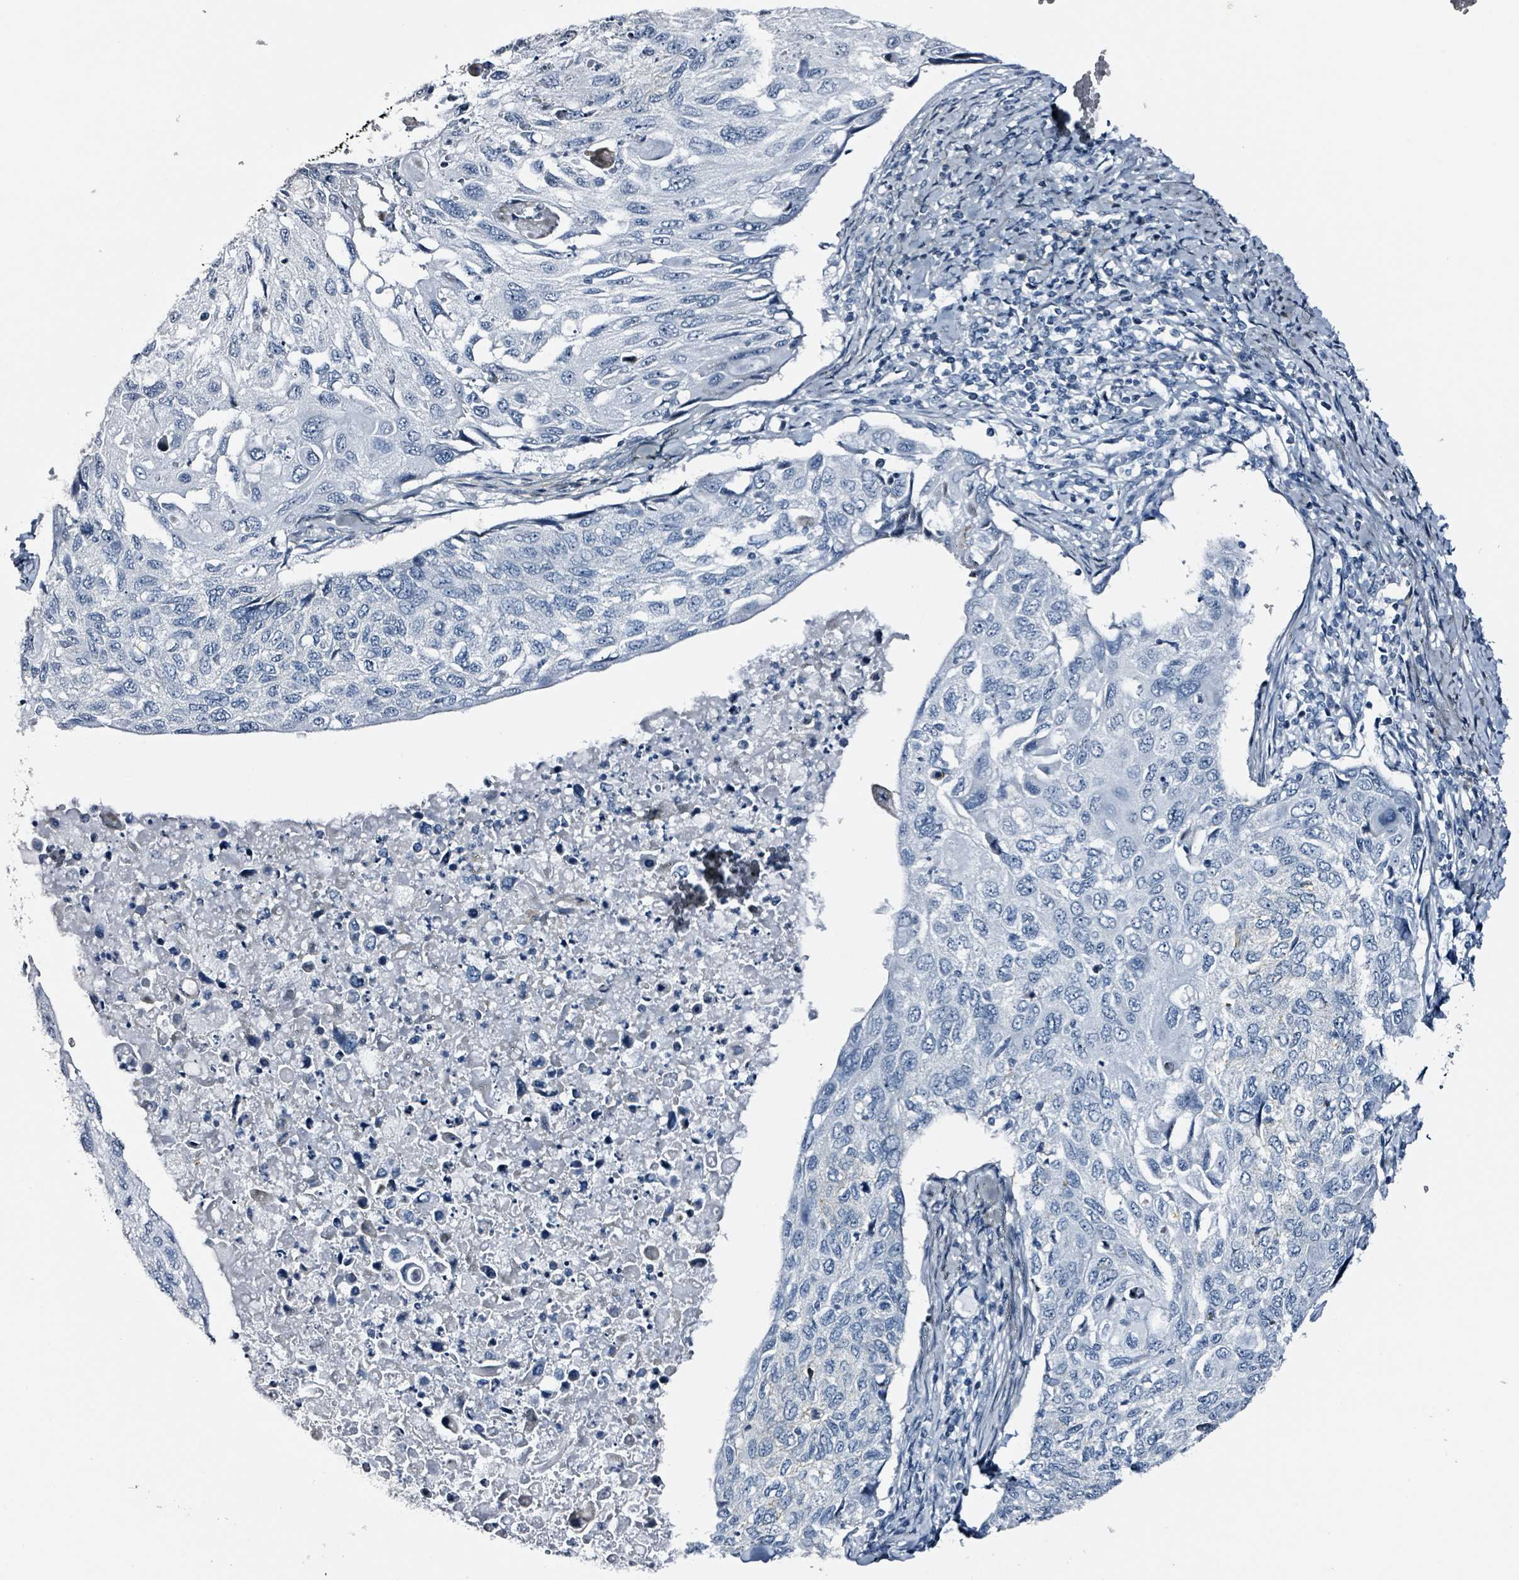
{"staining": {"intensity": "negative", "quantity": "none", "location": "none"}, "tissue": "cervical cancer", "cell_type": "Tumor cells", "image_type": "cancer", "snomed": [{"axis": "morphology", "description": "Squamous cell carcinoma, NOS"}, {"axis": "topography", "description": "Cervix"}], "caption": "Immunohistochemistry (IHC) of human squamous cell carcinoma (cervical) exhibits no staining in tumor cells. The staining is performed using DAB (3,3'-diaminobenzidine) brown chromogen with nuclei counter-stained in using hematoxylin.", "gene": "CA9", "patient": {"sex": "female", "age": 70}}